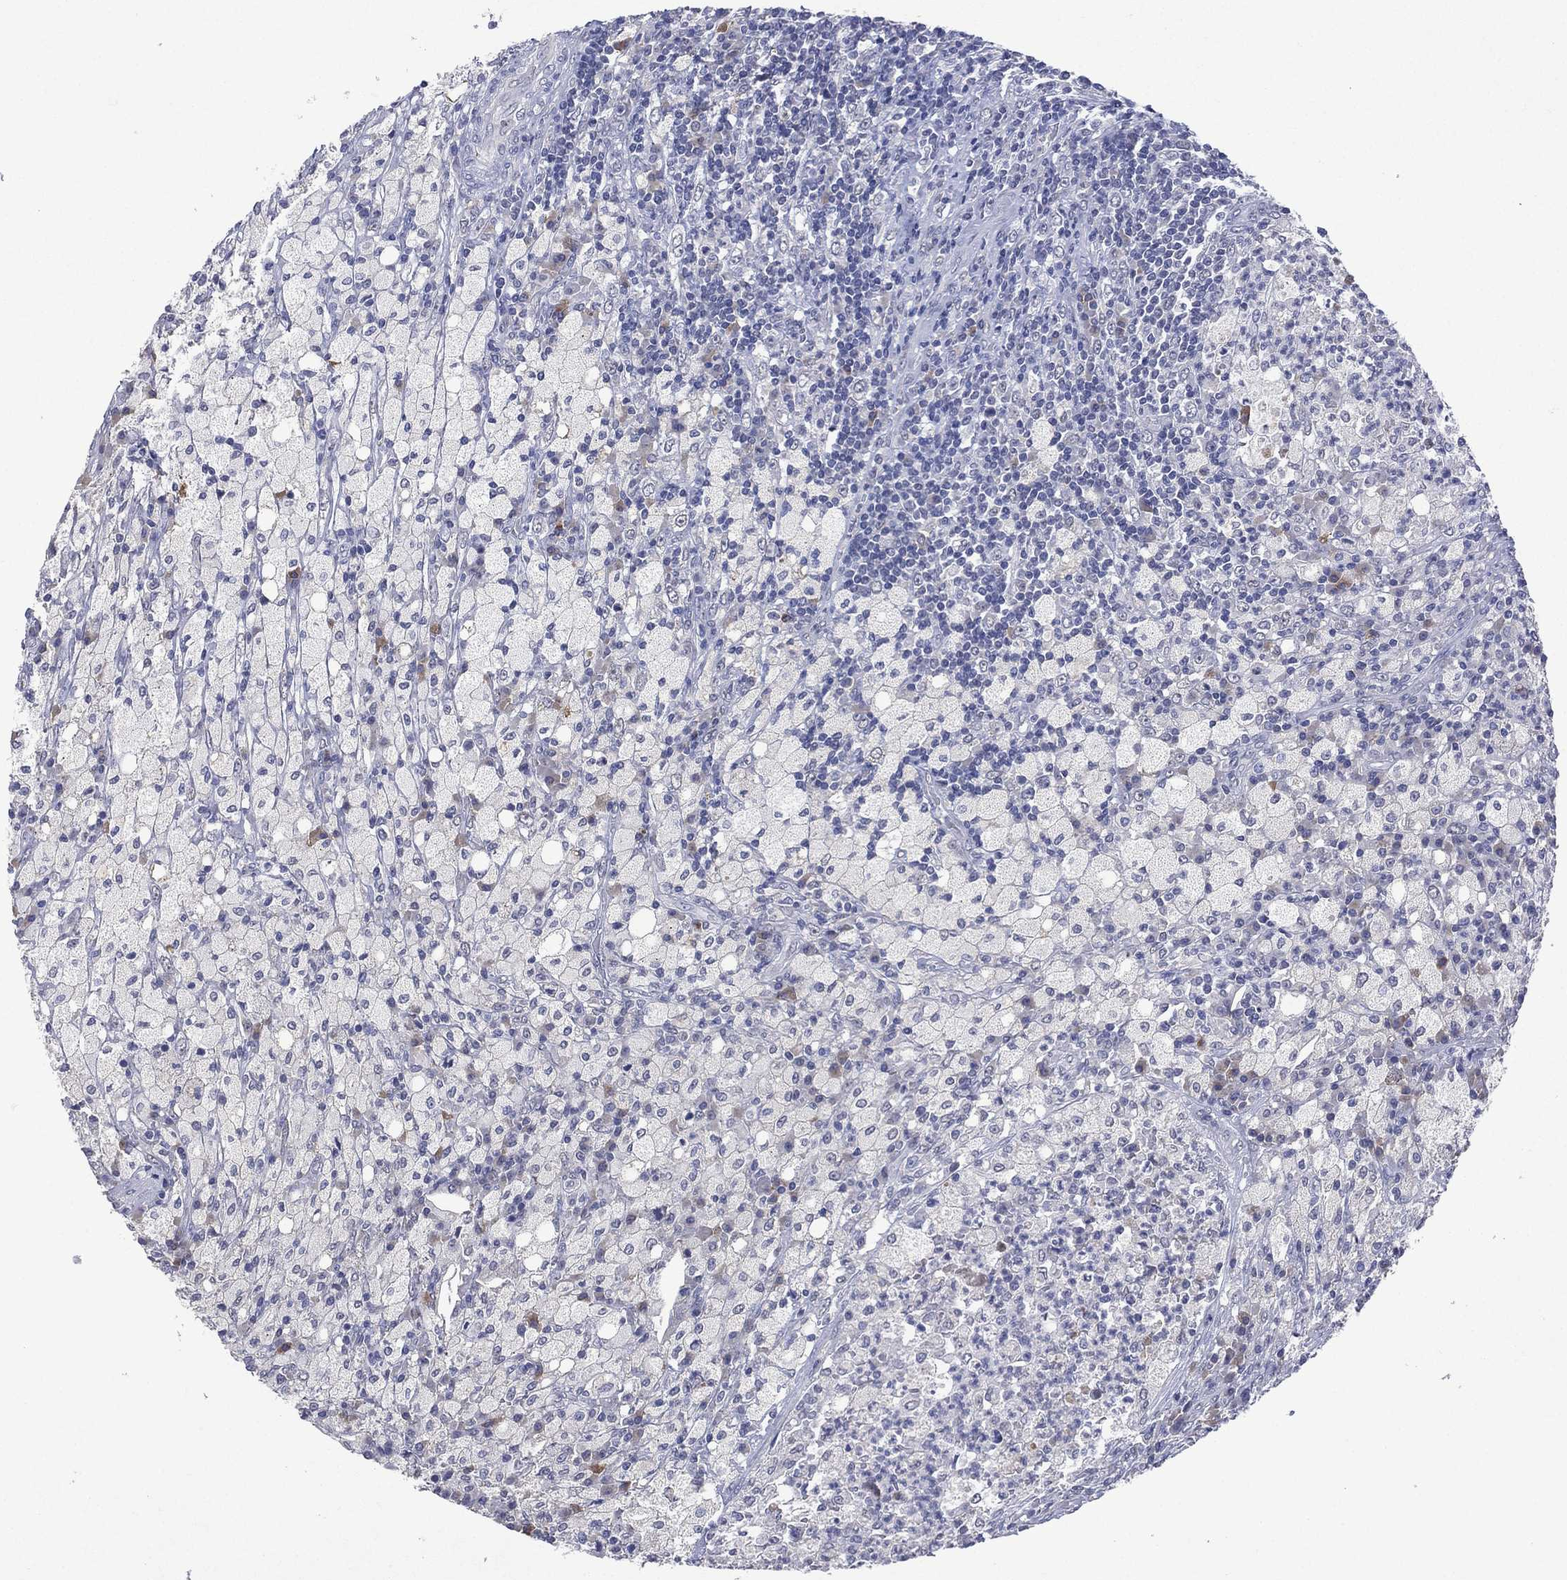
{"staining": {"intensity": "negative", "quantity": "none", "location": "none"}, "tissue": "testis cancer", "cell_type": "Tumor cells", "image_type": "cancer", "snomed": [{"axis": "morphology", "description": "Necrosis, NOS"}, {"axis": "morphology", "description": "Carcinoma, Embryonal, NOS"}, {"axis": "topography", "description": "Testis"}], "caption": "This is an immunohistochemistry (IHC) photomicrograph of human testis embryonal carcinoma. There is no expression in tumor cells.", "gene": "ASB10", "patient": {"sex": "male", "age": 19}}